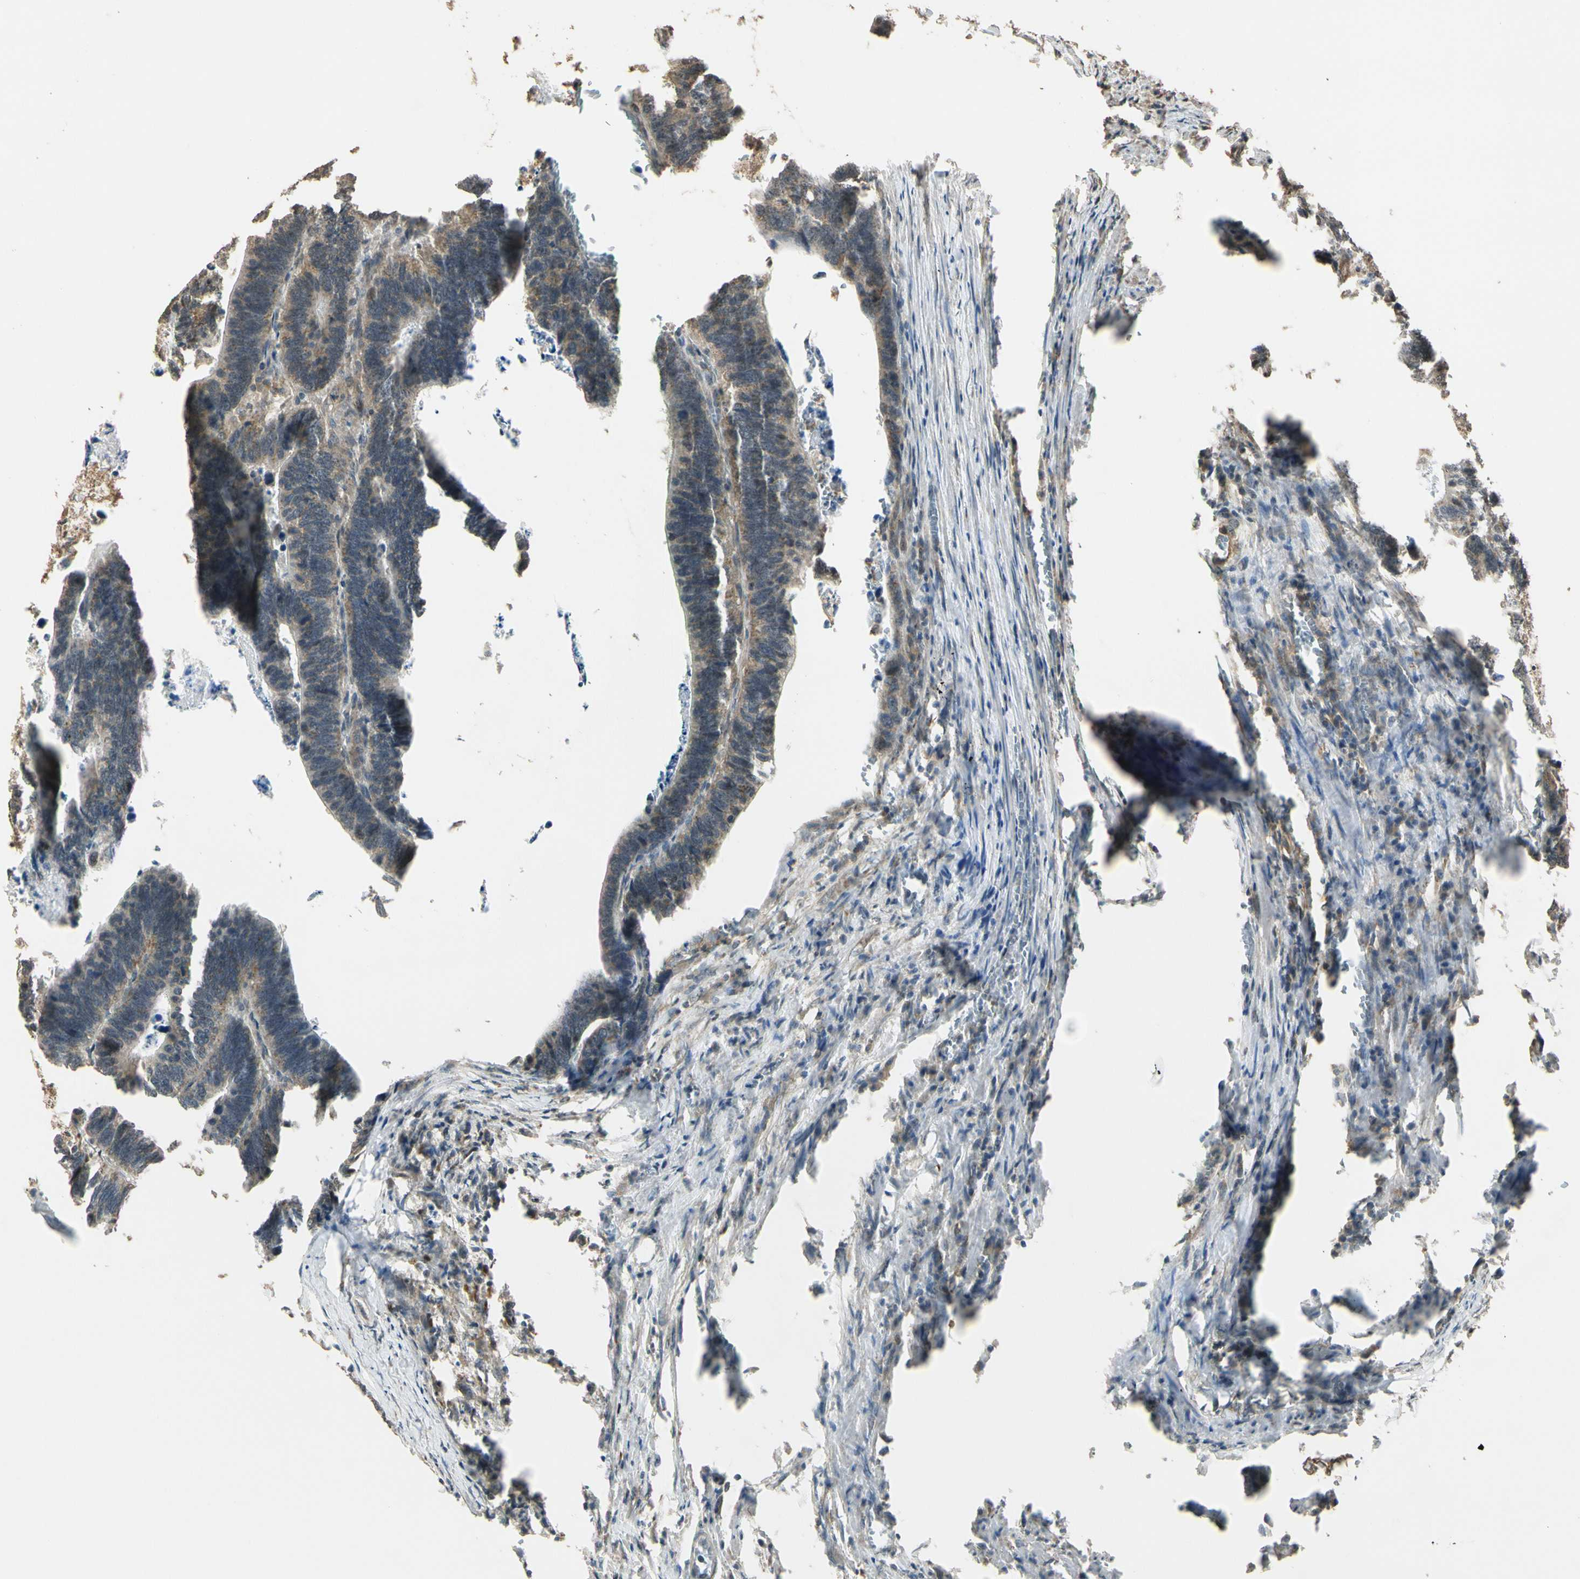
{"staining": {"intensity": "weak", "quantity": "<25%", "location": "cytoplasmic/membranous"}, "tissue": "colorectal cancer", "cell_type": "Tumor cells", "image_type": "cancer", "snomed": [{"axis": "morphology", "description": "Adenocarcinoma, NOS"}, {"axis": "topography", "description": "Colon"}], "caption": "Image shows no protein positivity in tumor cells of colorectal cancer (adenocarcinoma) tissue. (Brightfield microscopy of DAB immunohistochemistry at high magnification).", "gene": "LAMTOR1", "patient": {"sex": "male", "age": 72}}